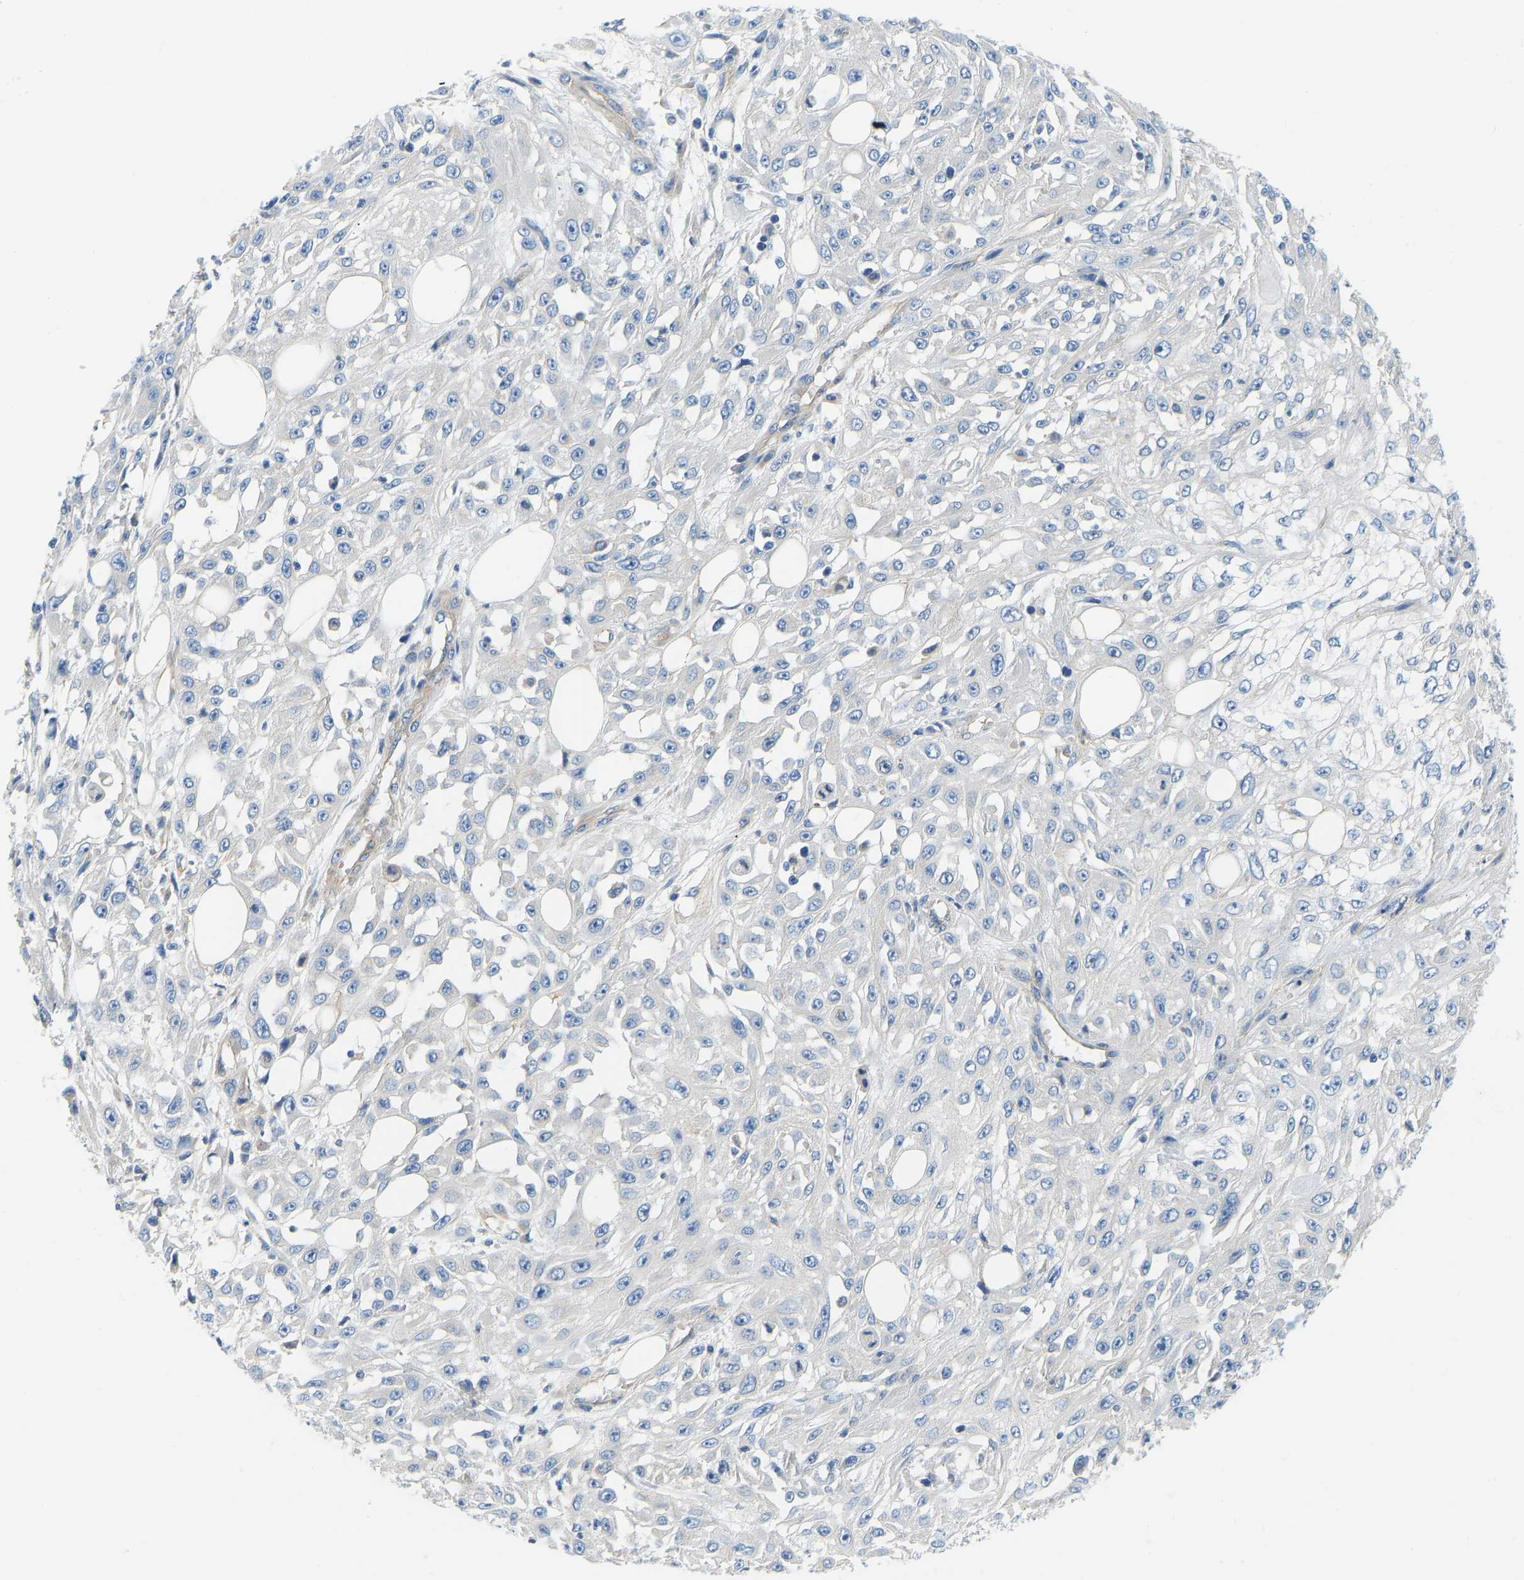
{"staining": {"intensity": "negative", "quantity": "none", "location": "none"}, "tissue": "skin cancer", "cell_type": "Tumor cells", "image_type": "cancer", "snomed": [{"axis": "morphology", "description": "Squamous cell carcinoma, NOS"}, {"axis": "morphology", "description": "Squamous cell carcinoma, metastatic, NOS"}, {"axis": "topography", "description": "Skin"}, {"axis": "topography", "description": "Lymph node"}], "caption": "Tumor cells show no significant staining in skin metastatic squamous cell carcinoma. (DAB (3,3'-diaminobenzidine) immunohistochemistry, high magnification).", "gene": "CHAD", "patient": {"sex": "male", "age": 75}}